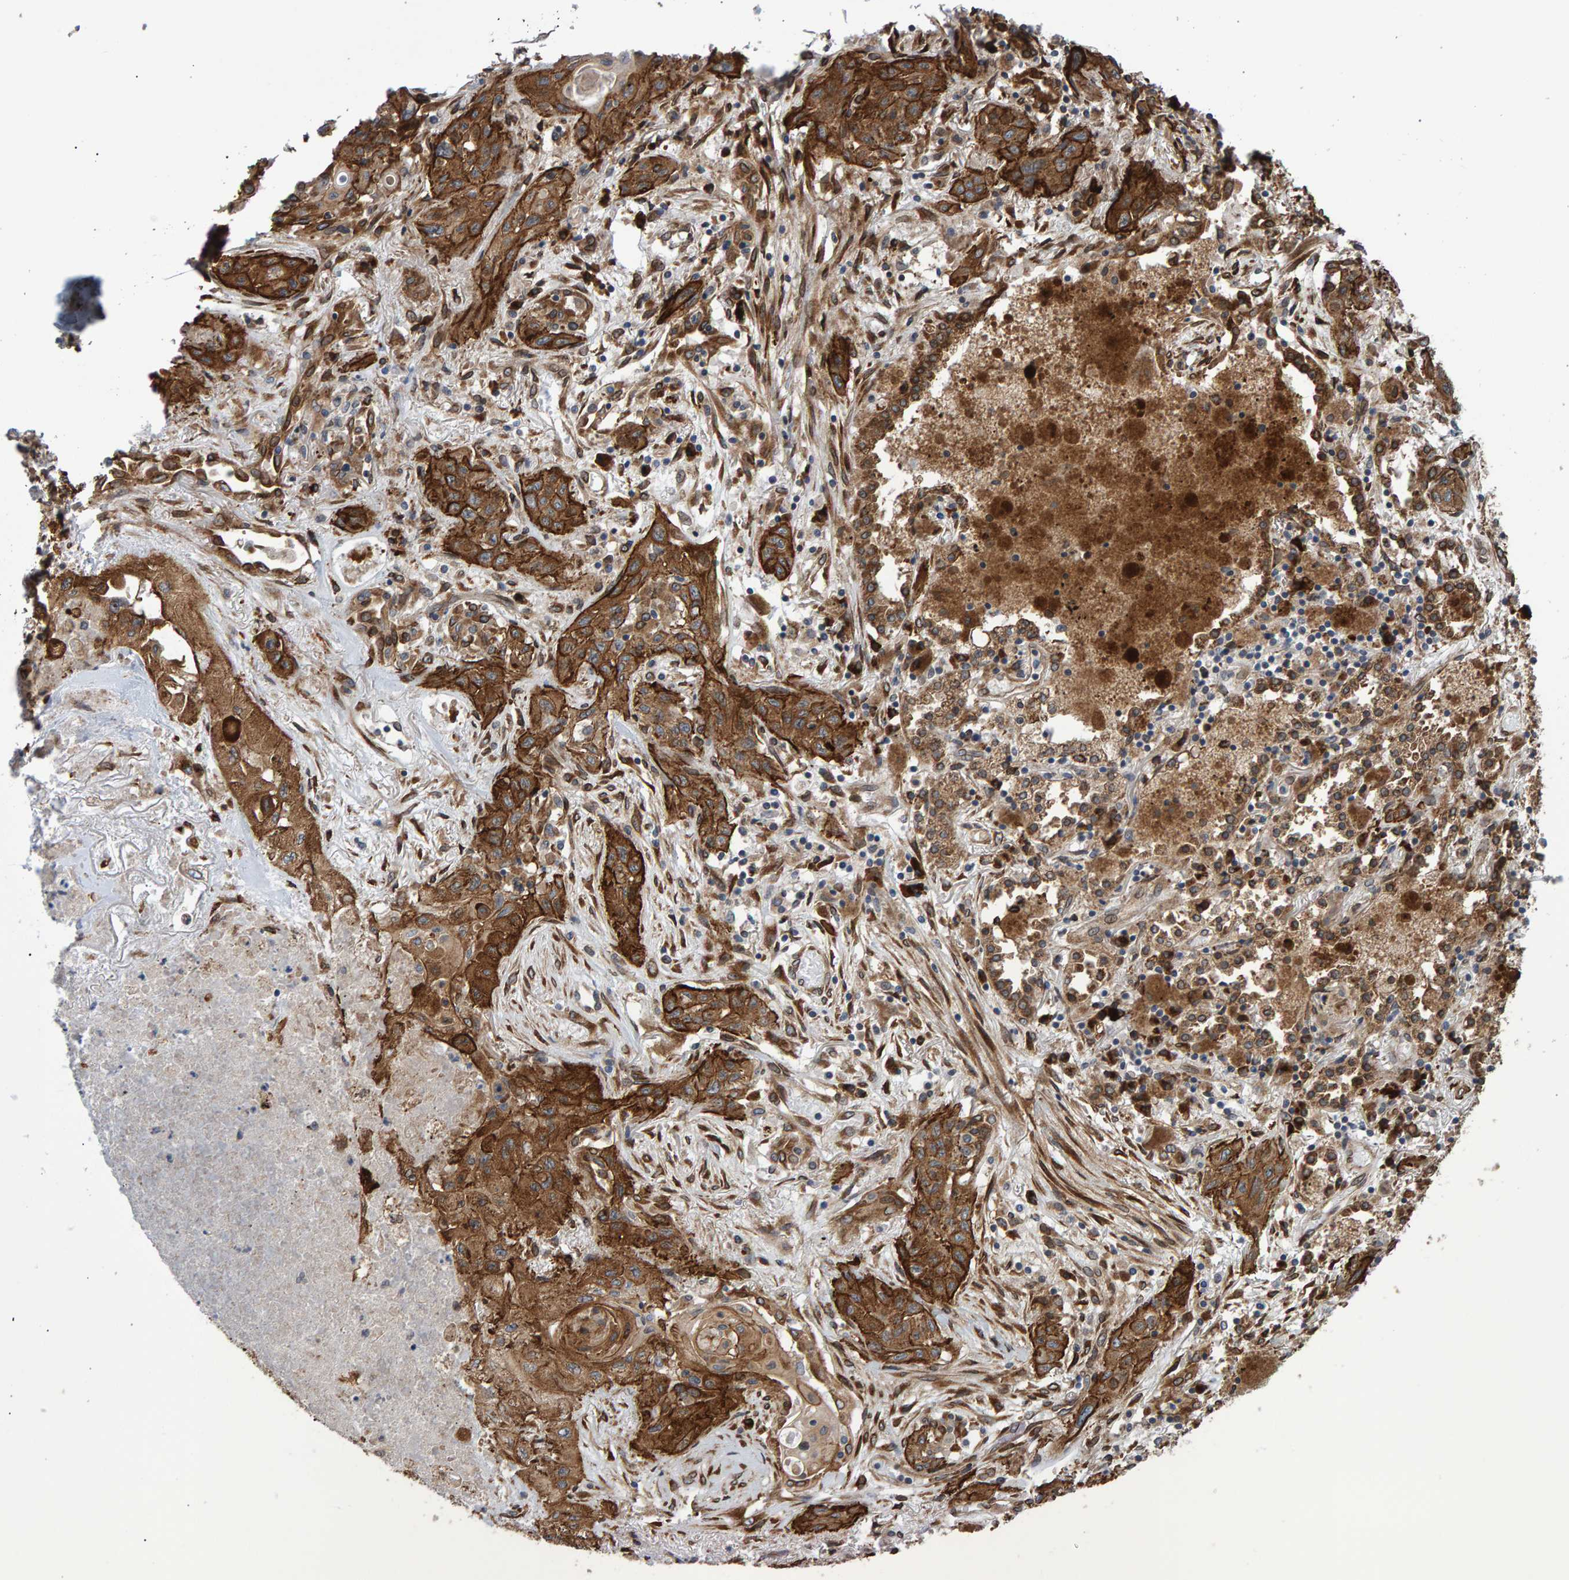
{"staining": {"intensity": "strong", "quantity": ">75%", "location": "cytoplasmic/membranous"}, "tissue": "lung cancer", "cell_type": "Tumor cells", "image_type": "cancer", "snomed": [{"axis": "morphology", "description": "Squamous cell carcinoma, NOS"}, {"axis": "topography", "description": "Lung"}], "caption": "Immunohistochemical staining of human squamous cell carcinoma (lung) reveals high levels of strong cytoplasmic/membranous expression in about >75% of tumor cells. Nuclei are stained in blue.", "gene": "FAM117A", "patient": {"sex": "female", "age": 47}}